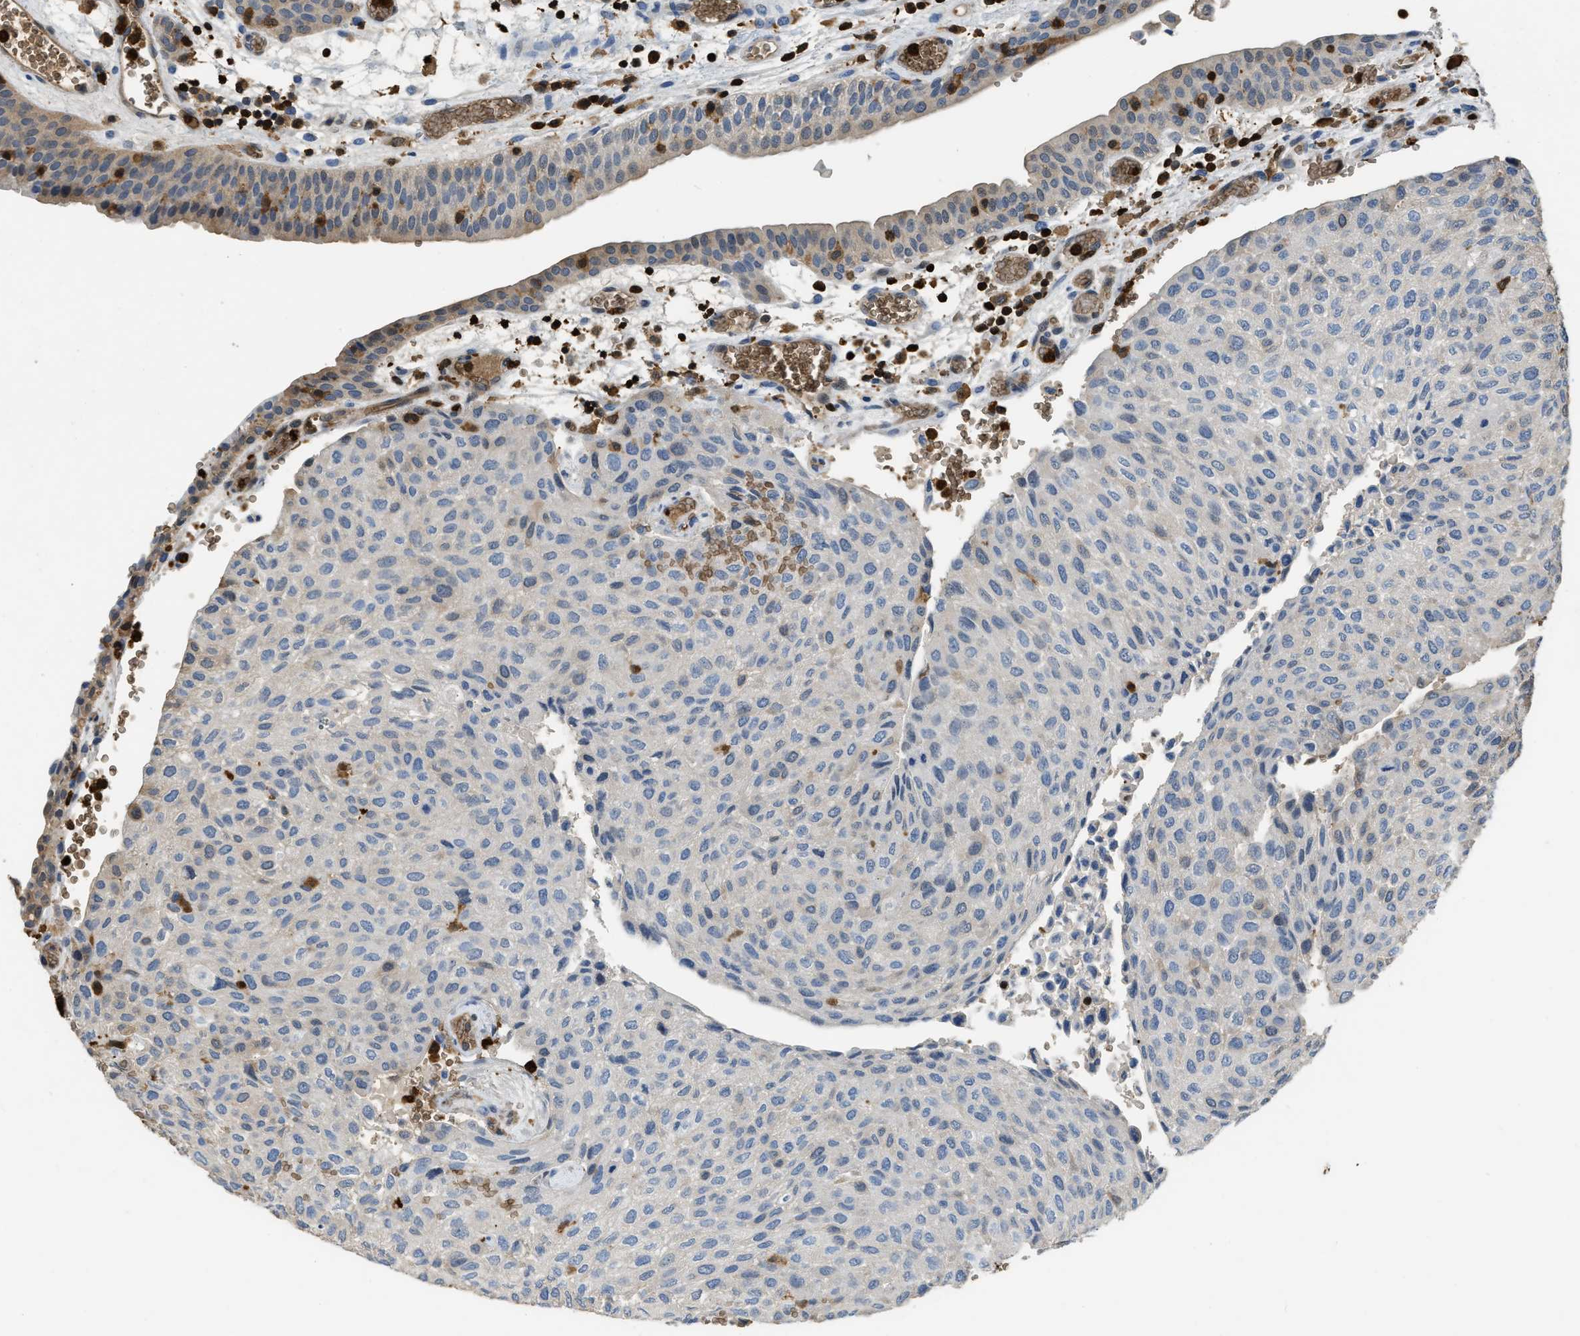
{"staining": {"intensity": "negative", "quantity": "none", "location": "none"}, "tissue": "urothelial cancer", "cell_type": "Tumor cells", "image_type": "cancer", "snomed": [{"axis": "morphology", "description": "Urothelial carcinoma, Low grade"}, {"axis": "morphology", "description": "Urothelial carcinoma, High grade"}, {"axis": "topography", "description": "Urinary bladder"}], "caption": "High magnification brightfield microscopy of urothelial cancer stained with DAB (brown) and counterstained with hematoxylin (blue): tumor cells show no significant expression.", "gene": "ARHGDIB", "patient": {"sex": "male", "age": 35}}